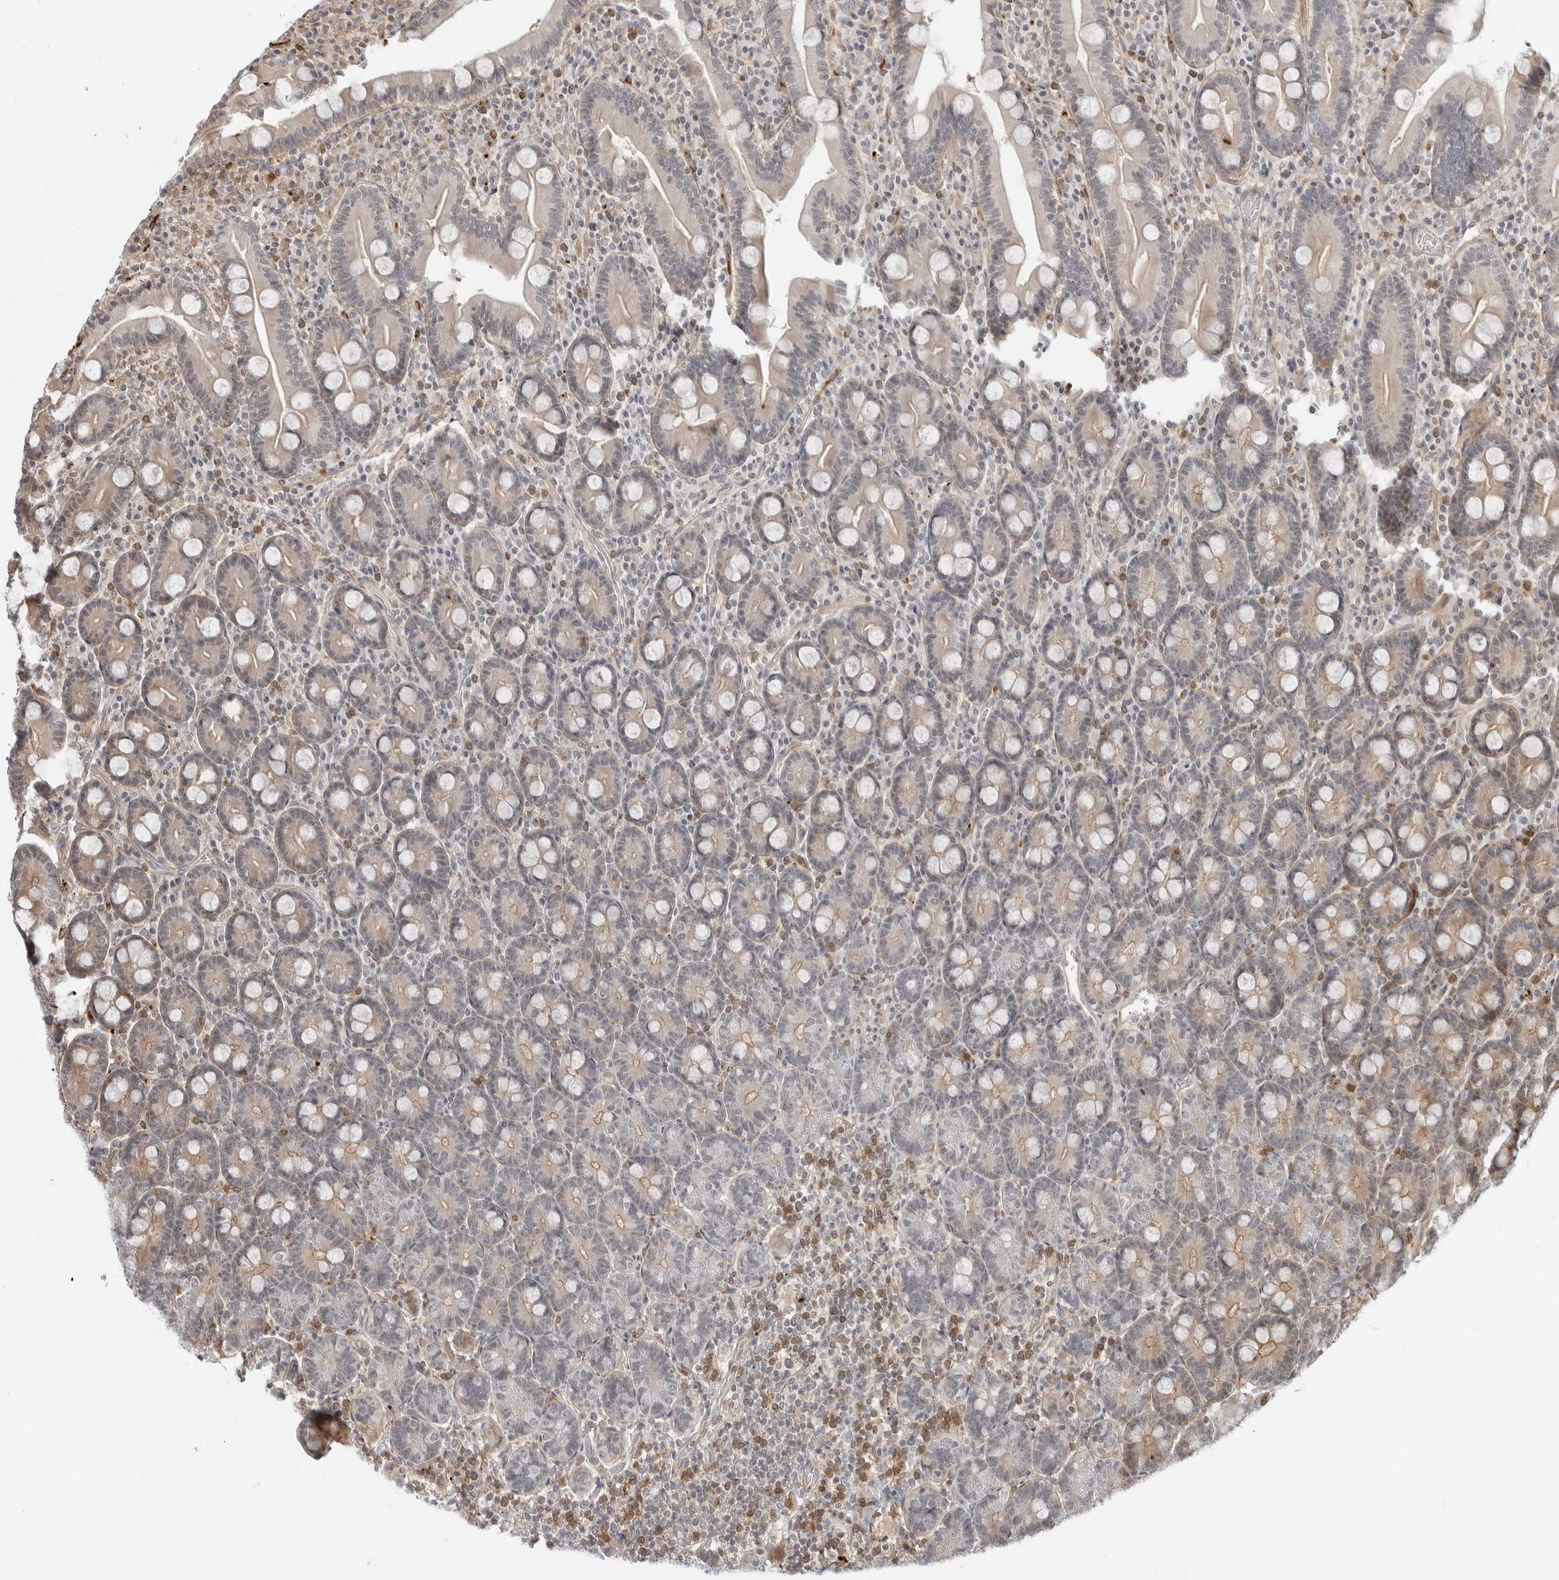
{"staining": {"intensity": "moderate", "quantity": "<25%", "location": "cytoplasmic/membranous"}, "tissue": "duodenum", "cell_type": "Glandular cells", "image_type": "normal", "snomed": [{"axis": "morphology", "description": "Normal tissue, NOS"}, {"axis": "topography", "description": "Duodenum"}], "caption": "Immunohistochemistry (IHC) (DAB (3,3'-diaminobenzidine)) staining of normal duodenum displays moderate cytoplasmic/membranous protein staining in about <25% of glandular cells.", "gene": "STXBP3", "patient": {"sex": "male", "age": 35}}